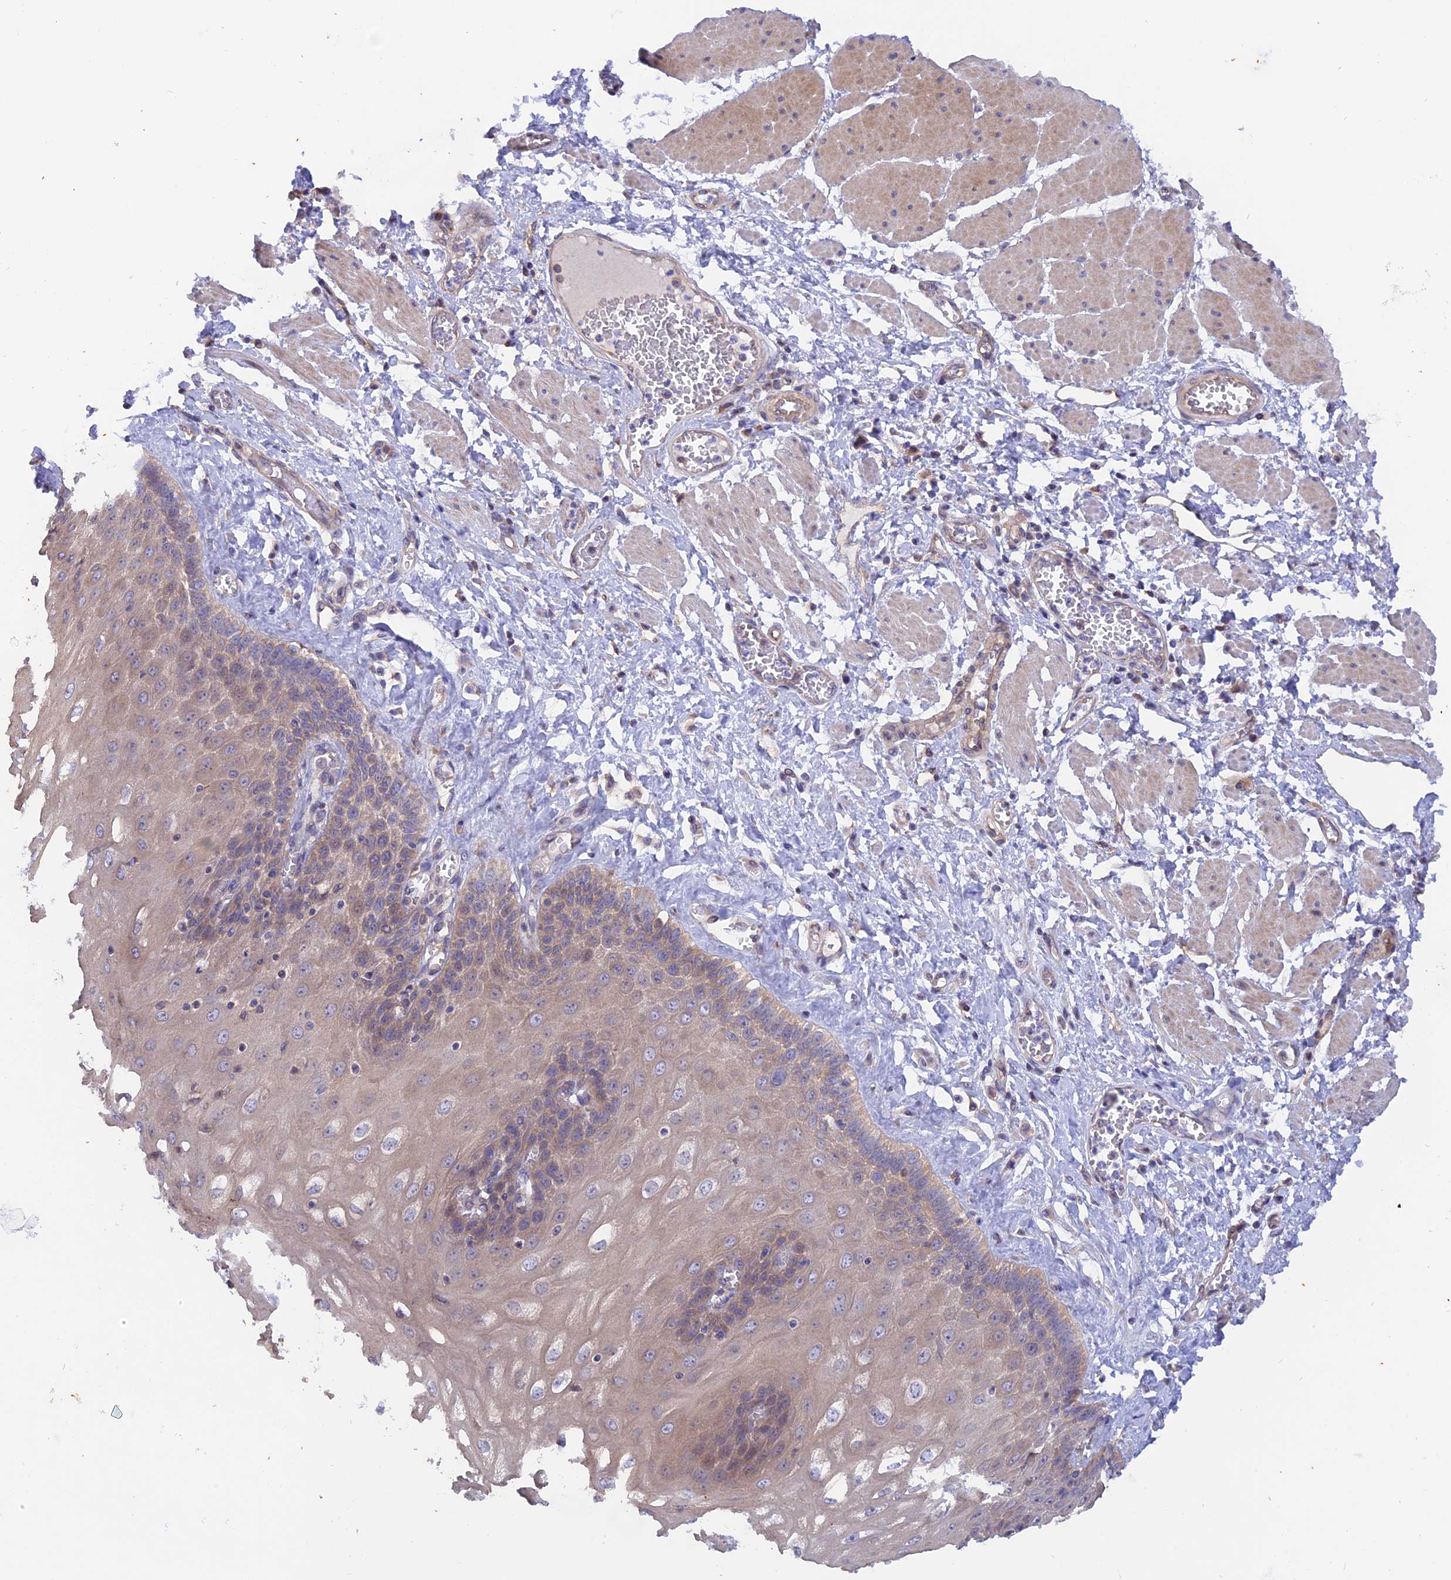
{"staining": {"intensity": "weak", "quantity": "25%-75%", "location": "cytoplasmic/membranous"}, "tissue": "esophagus", "cell_type": "Squamous epithelial cells", "image_type": "normal", "snomed": [{"axis": "morphology", "description": "Normal tissue, NOS"}, {"axis": "topography", "description": "Esophagus"}], "caption": "High-magnification brightfield microscopy of benign esophagus stained with DAB (3,3'-diaminobenzidine) (brown) and counterstained with hematoxylin (blue). squamous epithelial cells exhibit weak cytoplasmic/membranous staining is present in about25%-75% of cells.", "gene": "HYCC1", "patient": {"sex": "male", "age": 60}}